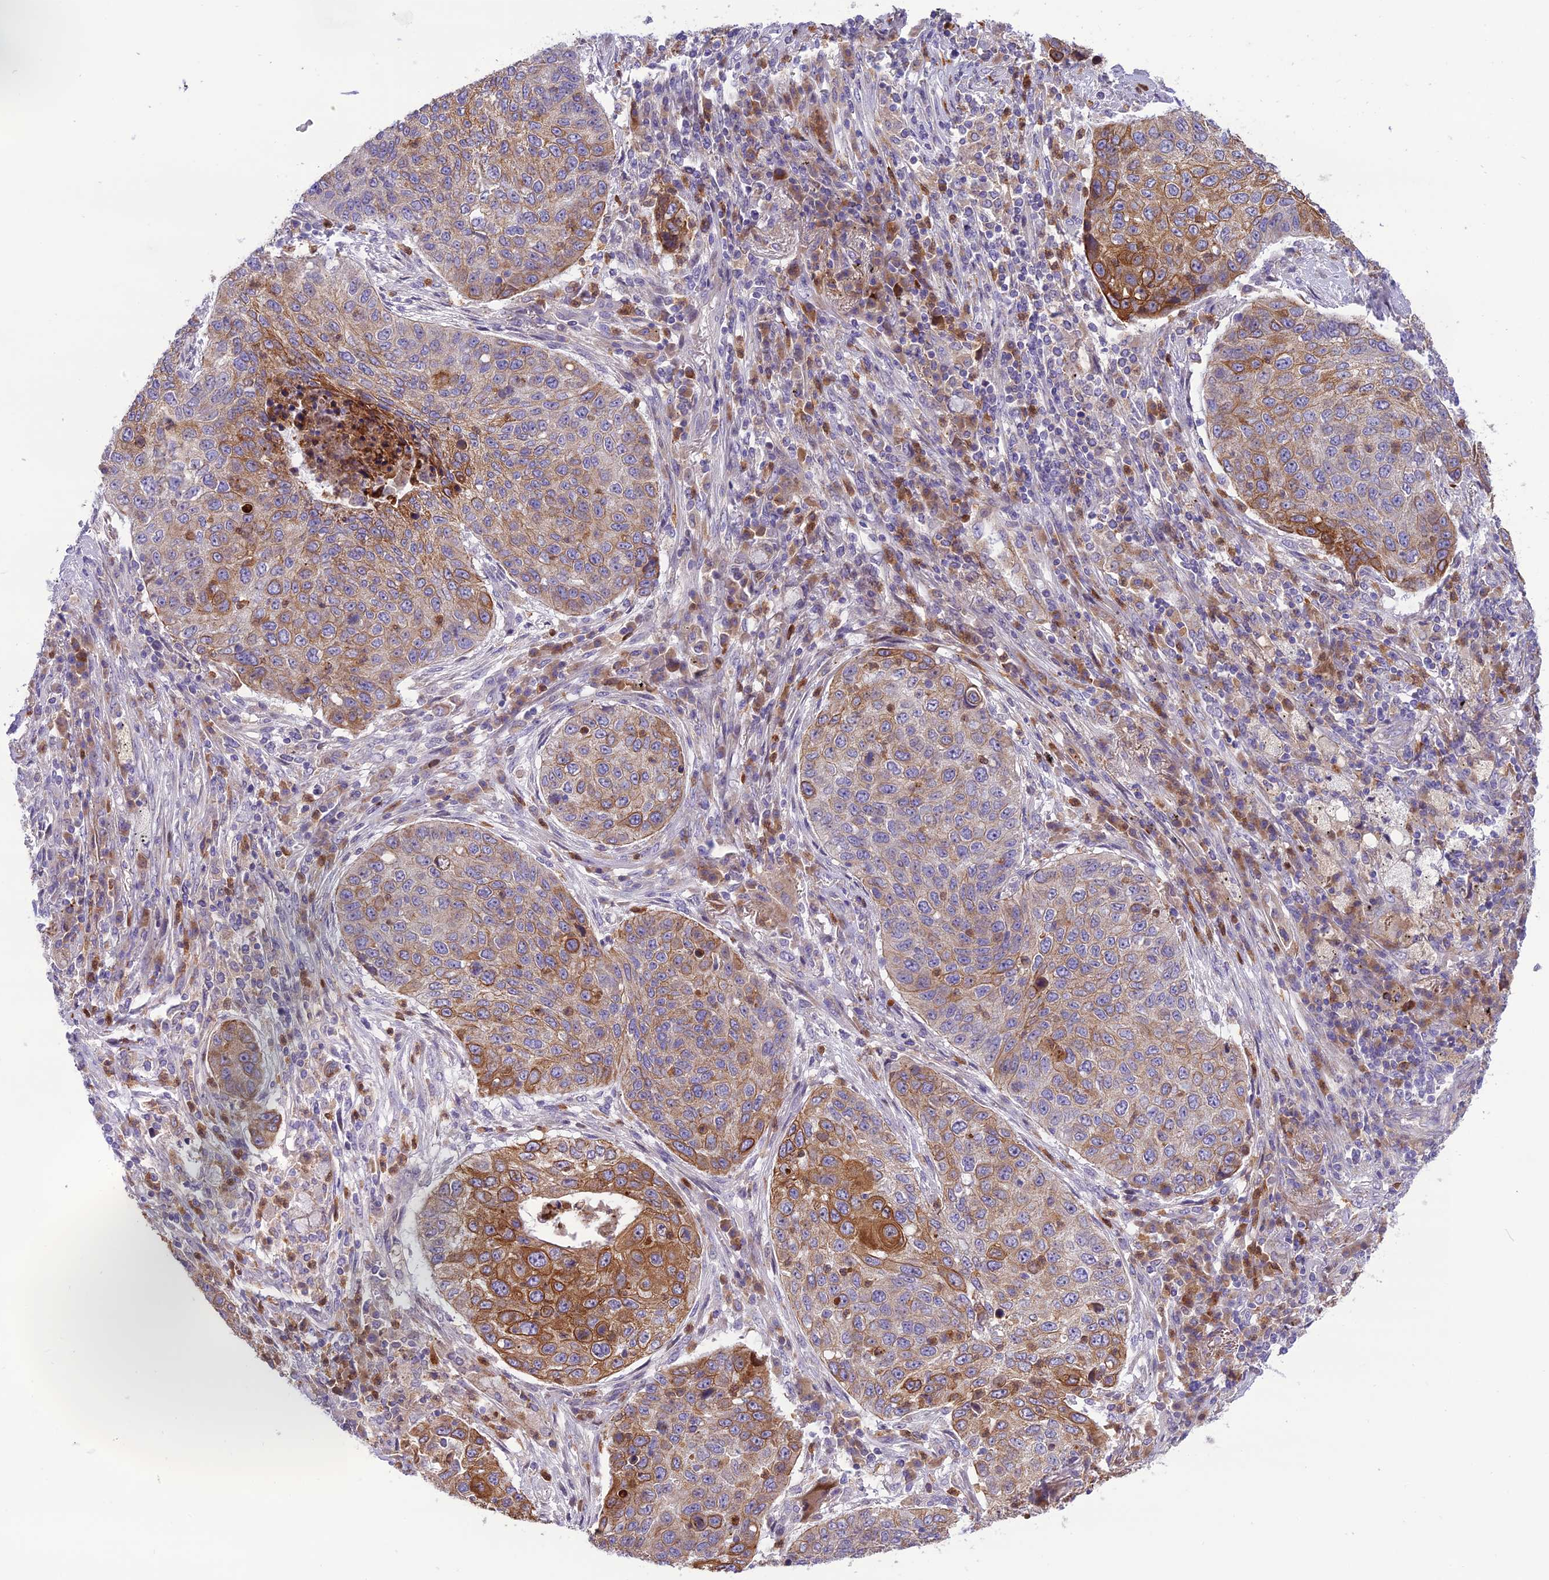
{"staining": {"intensity": "moderate", "quantity": ">75%", "location": "cytoplasmic/membranous"}, "tissue": "lung cancer", "cell_type": "Tumor cells", "image_type": "cancer", "snomed": [{"axis": "morphology", "description": "Squamous cell carcinoma, NOS"}, {"axis": "topography", "description": "Lung"}], "caption": "Human squamous cell carcinoma (lung) stained with a protein marker exhibits moderate staining in tumor cells.", "gene": "JMY", "patient": {"sex": "female", "age": 63}}